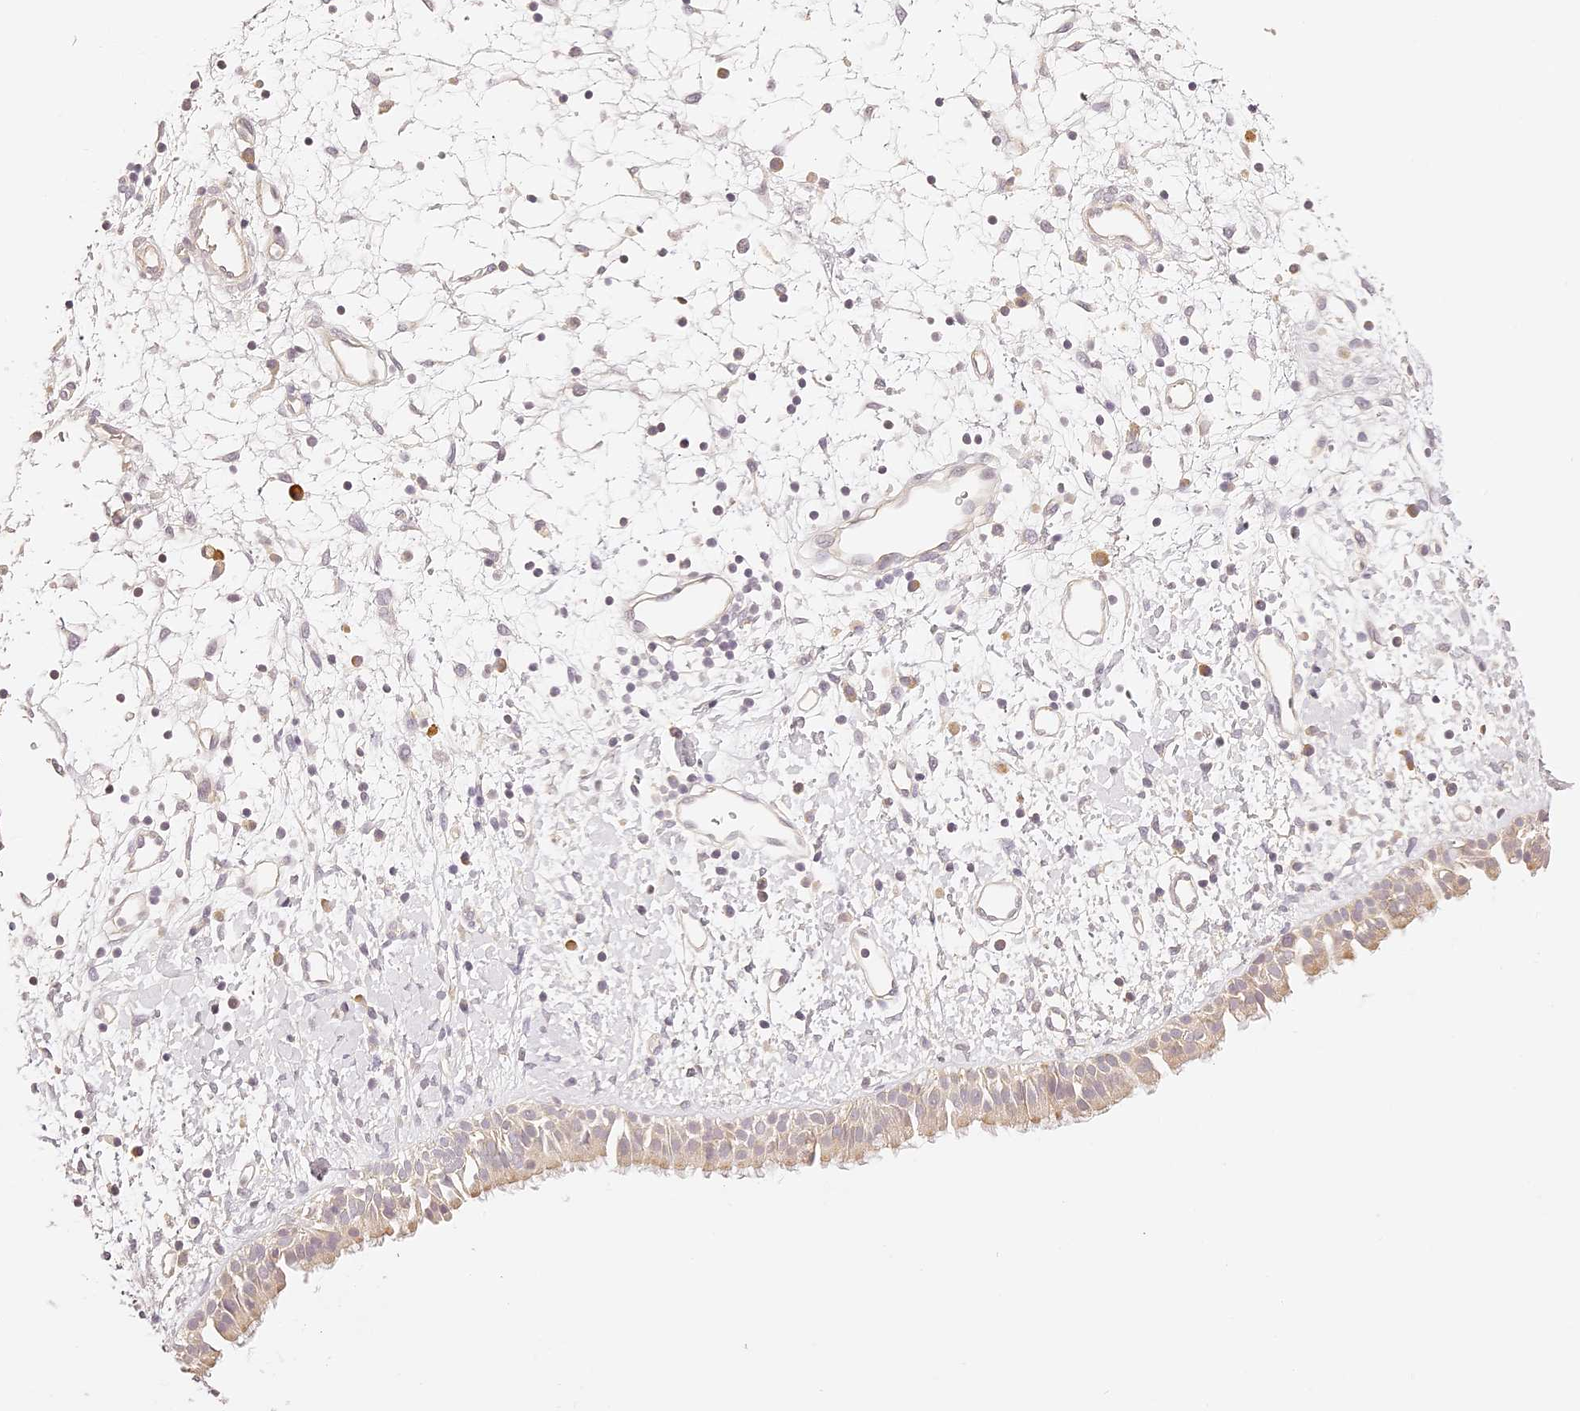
{"staining": {"intensity": "weak", "quantity": "25%-75%", "location": "cytoplasmic/membranous"}, "tissue": "nasopharynx", "cell_type": "Respiratory epithelial cells", "image_type": "normal", "snomed": [{"axis": "morphology", "description": "Normal tissue, NOS"}, {"axis": "topography", "description": "Nasopharynx"}], "caption": "Human nasopharynx stained with a brown dye displays weak cytoplasmic/membranous positive expression in approximately 25%-75% of respiratory epithelial cells.", "gene": "TRIM45", "patient": {"sex": "male", "age": 22}}